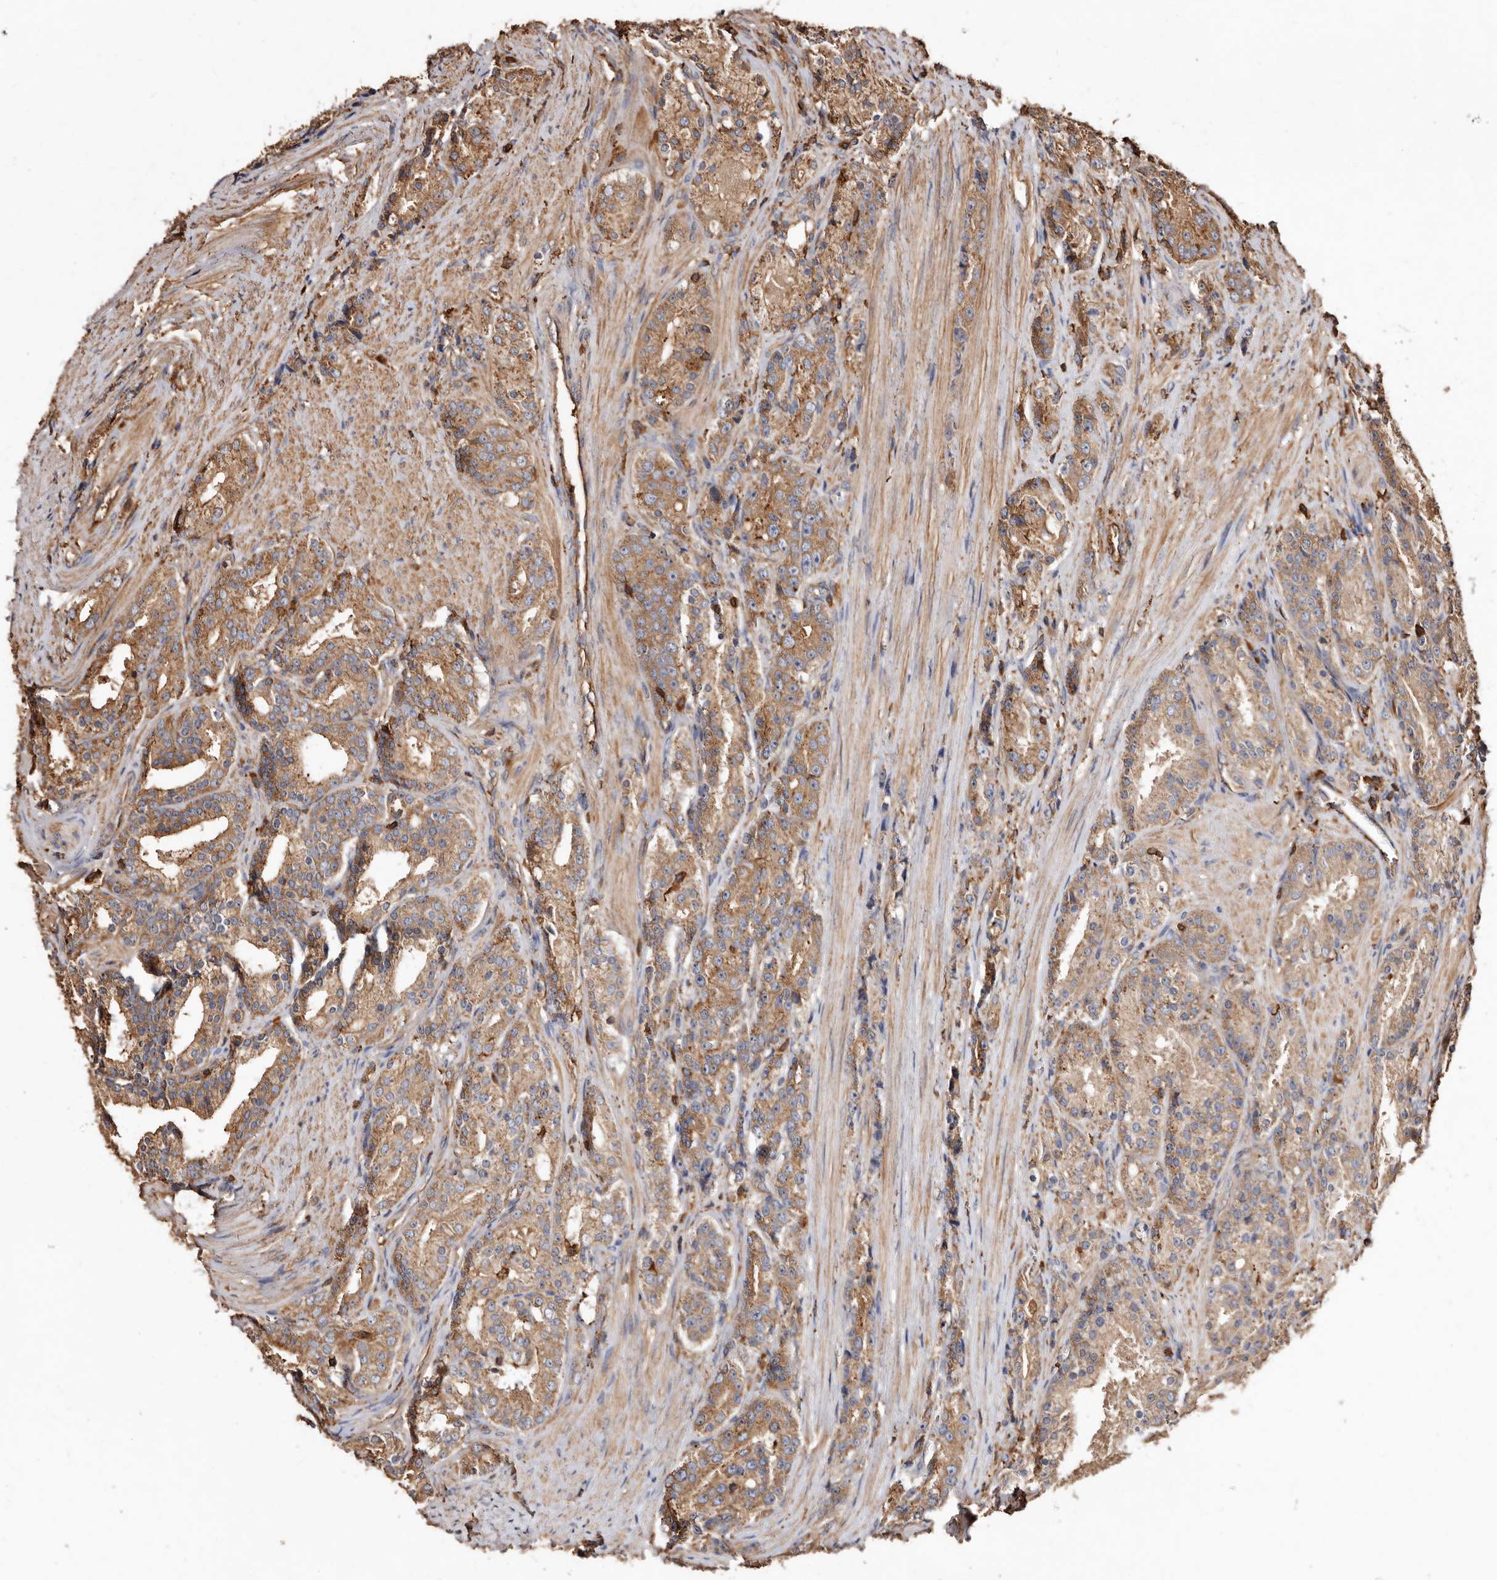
{"staining": {"intensity": "moderate", "quantity": ">75%", "location": "cytoplasmic/membranous"}, "tissue": "prostate cancer", "cell_type": "Tumor cells", "image_type": "cancer", "snomed": [{"axis": "morphology", "description": "Adenocarcinoma, High grade"}, {"axis": "topography", "description": "Prostate"}], "caption": "Immunohistochemistry (IHC) histopathology image of neoplastic tissue: human prostate cancer (high-grade adenocarcinoma) stained using IHC shows medium levels of moderate protein expression localized specifically in the cytoplasmic/membranous of tumor cells, appearing as a cytoplasmic/membranous brown color.", "gene": "COQ8B", "patient": {"sex": "male", "age": 60}}